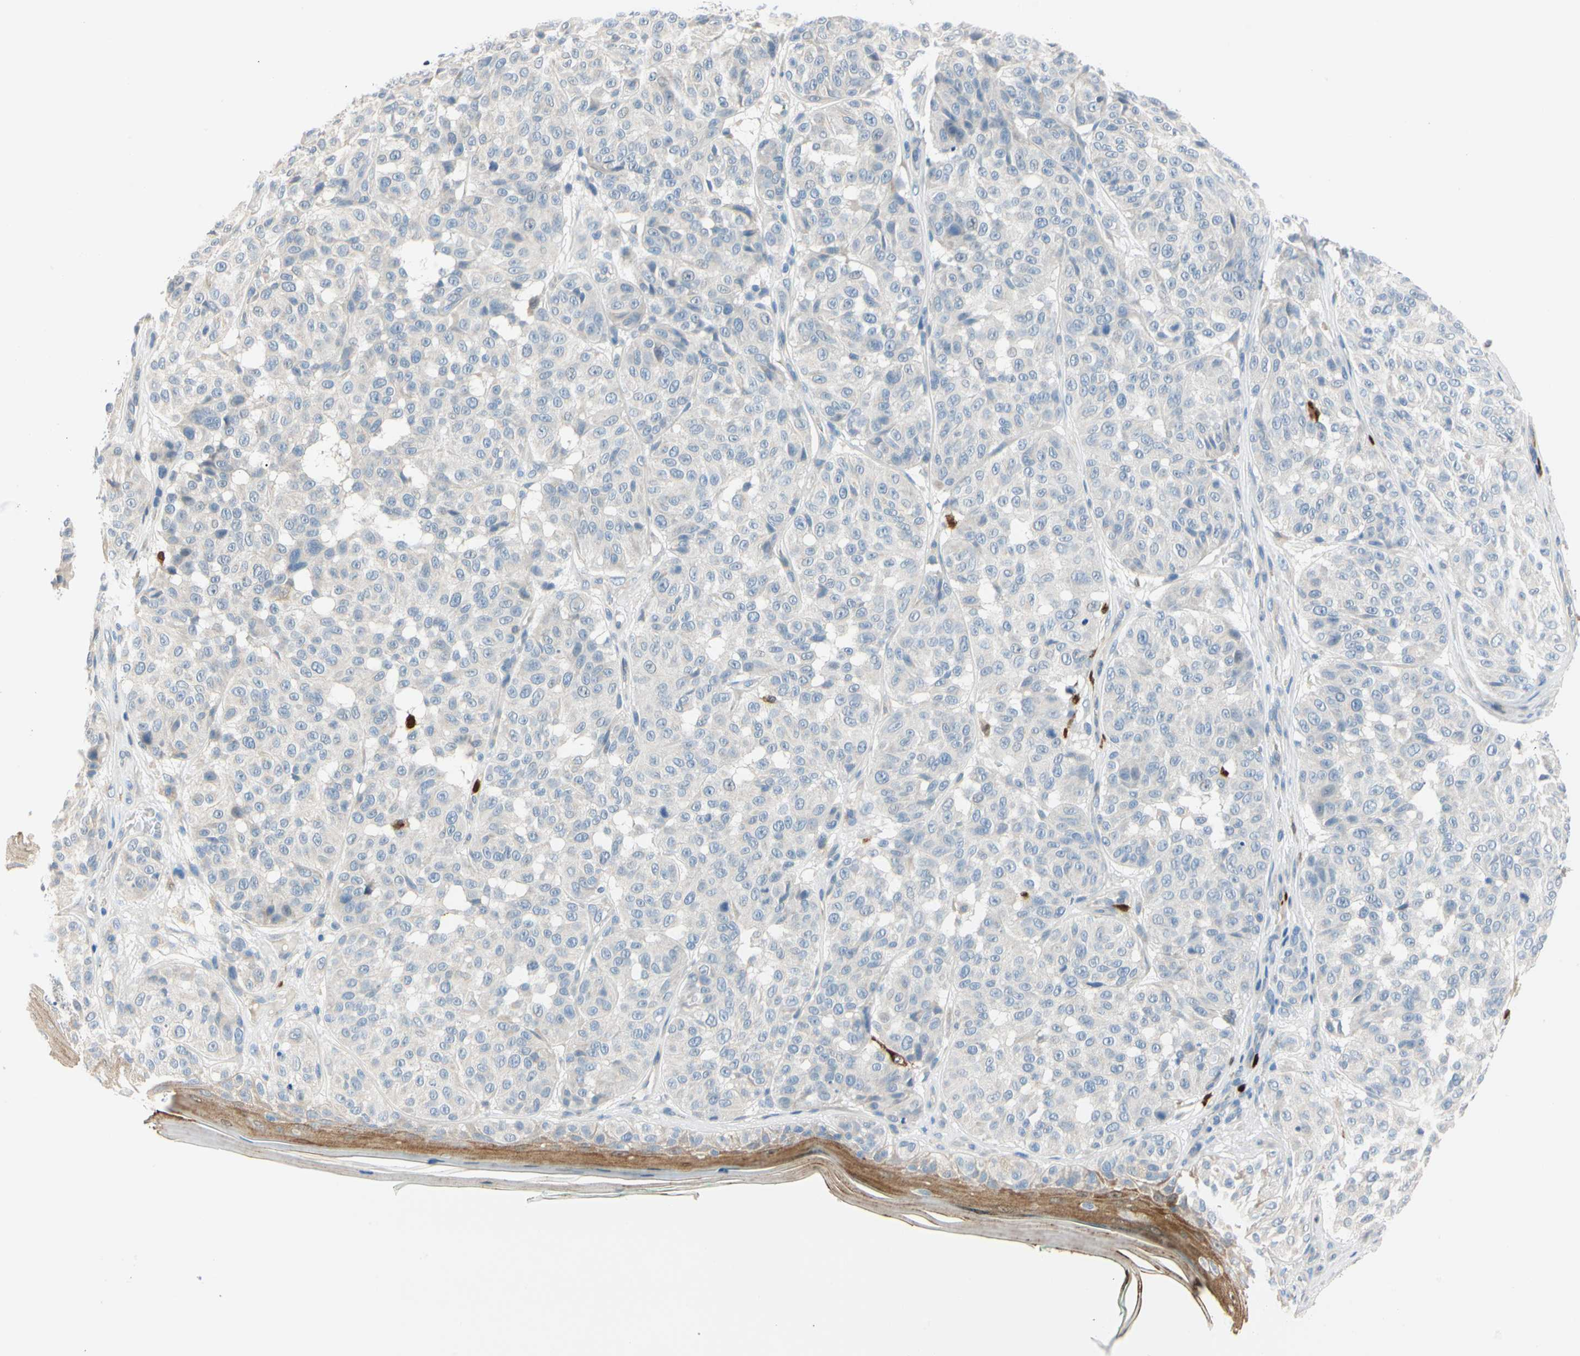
{"staining": {"intensity": "negative", "quantity": "none", "location": "none"}, "tissue": "melanoma", "cell_type": "Tumor cells", "image_type": "cancer", "snomed": [{"axis": "morphology", "description": "Malignant melanoma, NOS"}, {"axis": "topography", "description": "Skin"}], "caption": "A micrograph of human melanoma is negative for staining in tumor cells.", "gene": "TRAF5", "patient": {"sex": "female", "age": 46}}